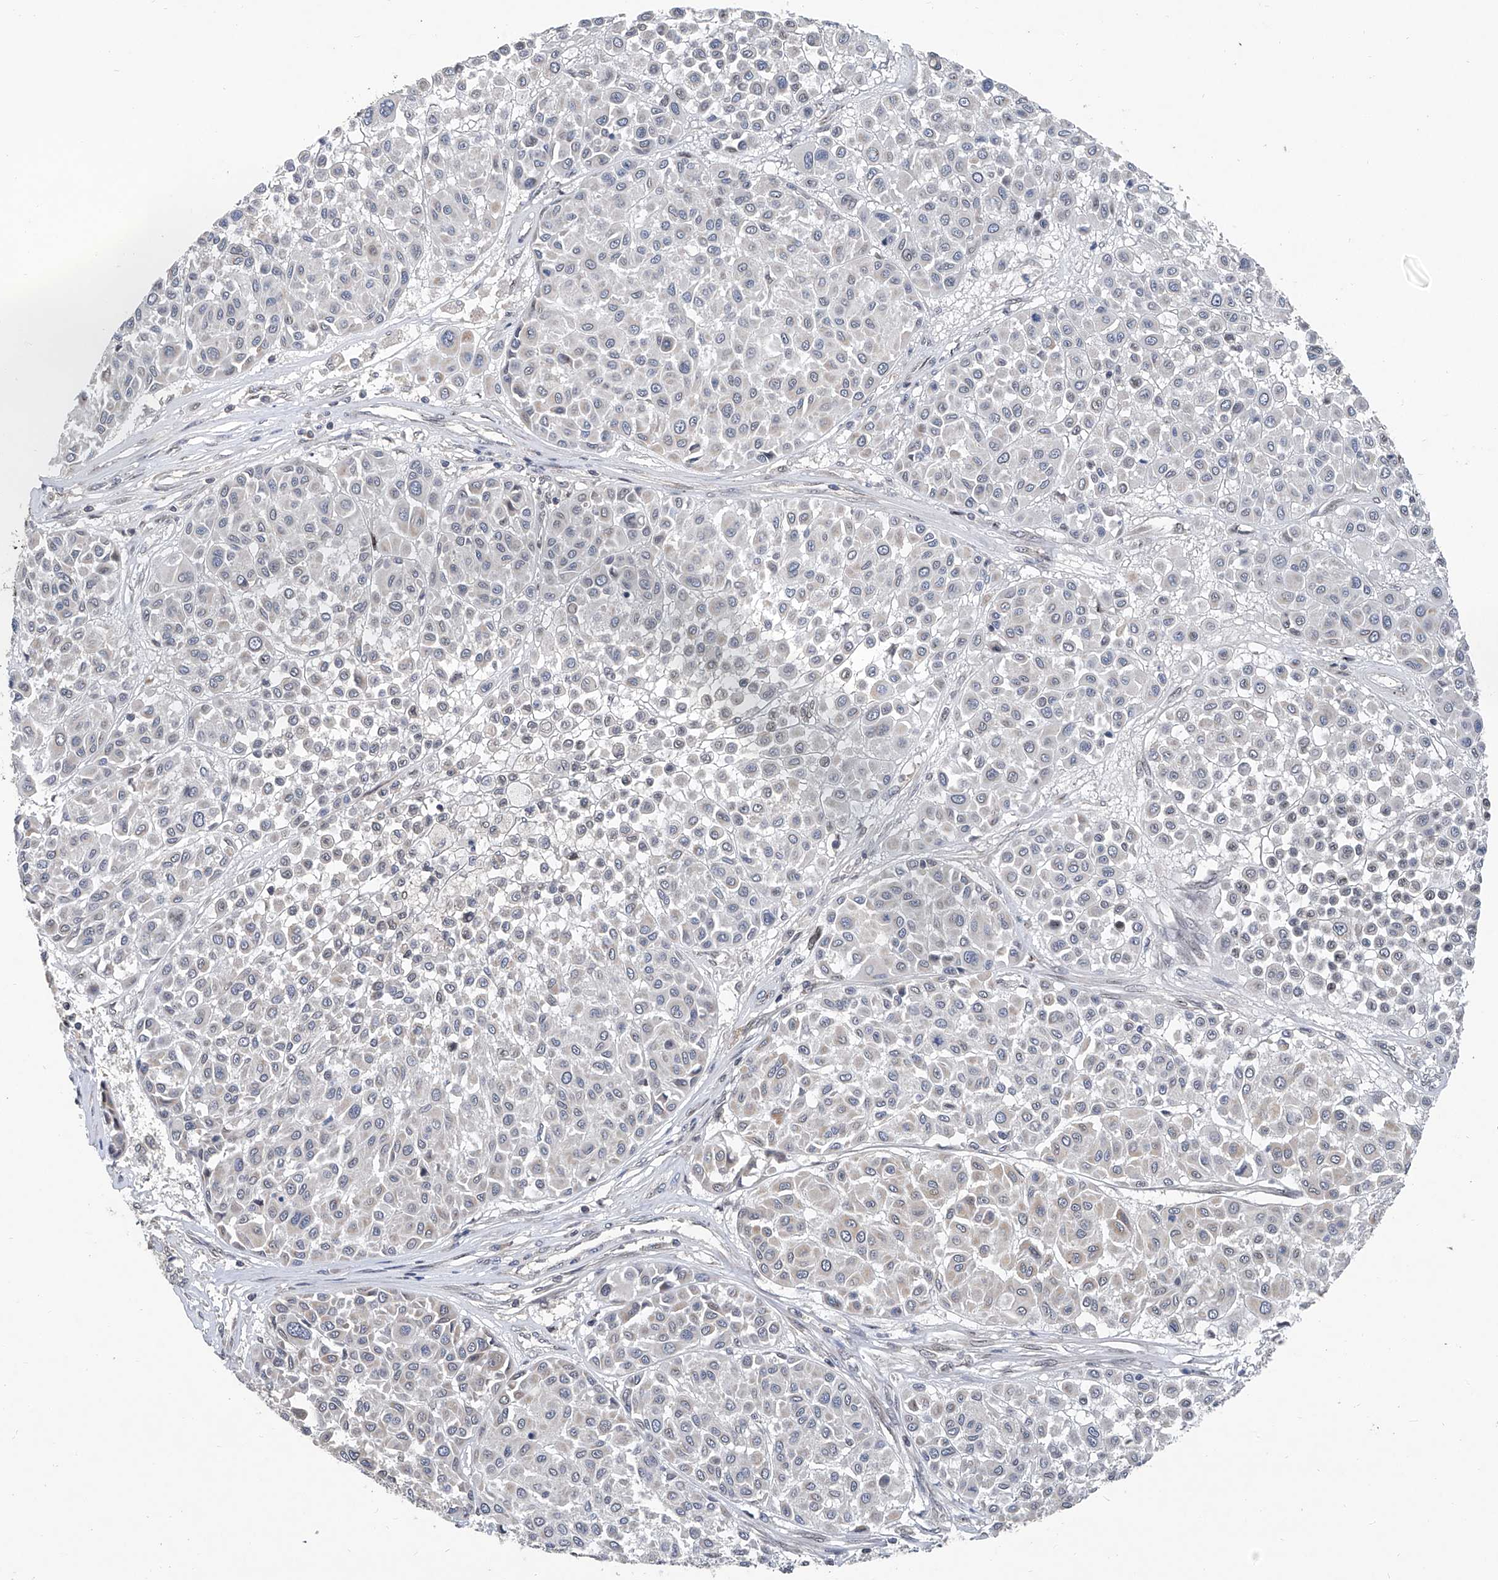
{"staining": {"intensity": "negative", "quantity": "none", "location": "none"}, "tissue": "melanoma", "cell_type": "Tumor cells", "image_type": "cancer", "snomed": [{"axis": "morphology", "description": "Malignant melanoma, Metastatic site"}, {"axis": "topography", "description": "Soft tissue"}], "caption": "A high-resolution photomicrograph shows immunohistochemistry staining of malignant melanoma (metastatic site), which displays no significant positivity in tumor cells.", "gene": "BCKDHB", "patient": {"sex": "male", "age": 41}}